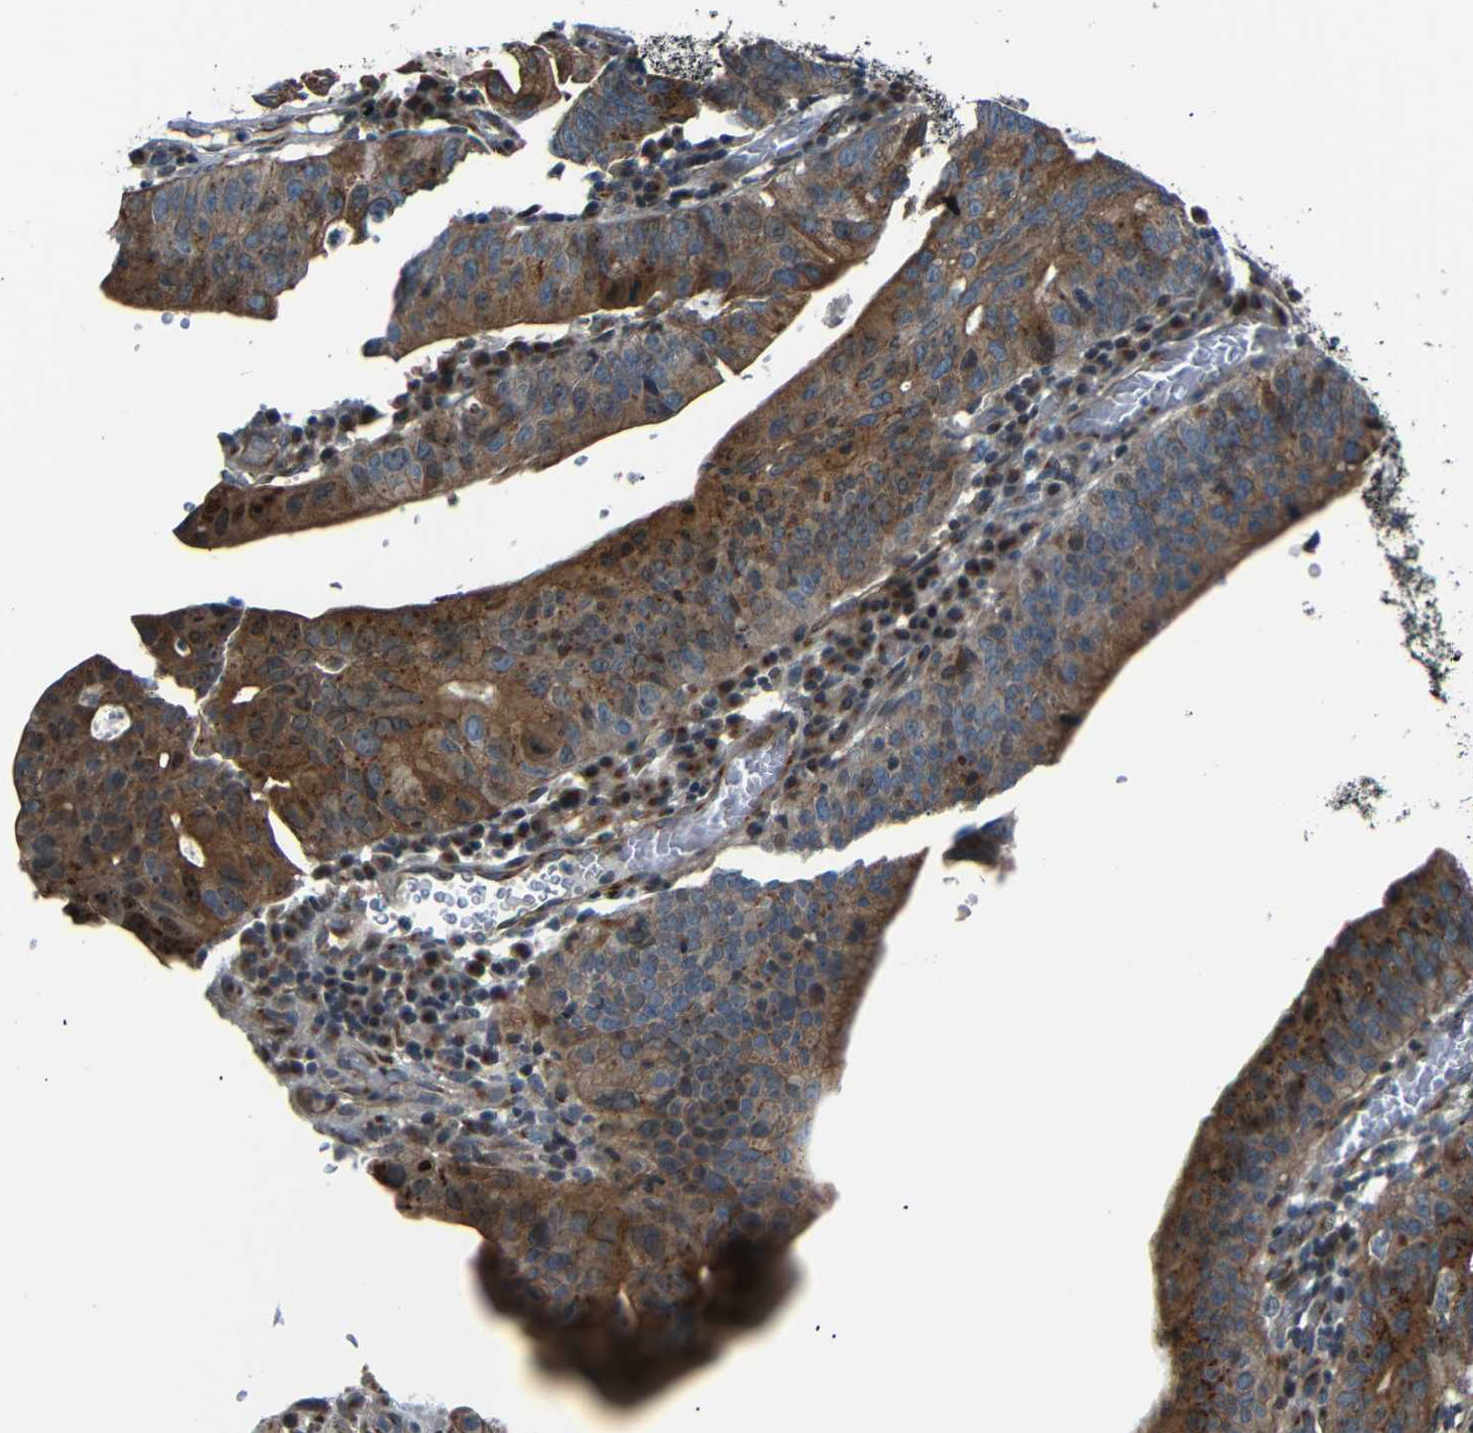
{"staining": {"intensity": "strong", "quantity": ">75%", "location": "cytoplasmic/membranous"}, "tissue": "stomach cancer", "cell_type": "Tumor cells", "image_type": "cancer", "snomed": [{"axis": "morphology", "description": "Adenocarcinoma, NOS"}, {"axis": "topography", "description": "Stomach"}], "caption": "The immunohistochemical stain shows strong cytoplasmic/membranous staining in tumor cells of adenocarcinoma (stomach) tissue. Nuclei are stained in blue.", "gene": "AKAP9", "patient": {"sex": "male", "age": 59}}